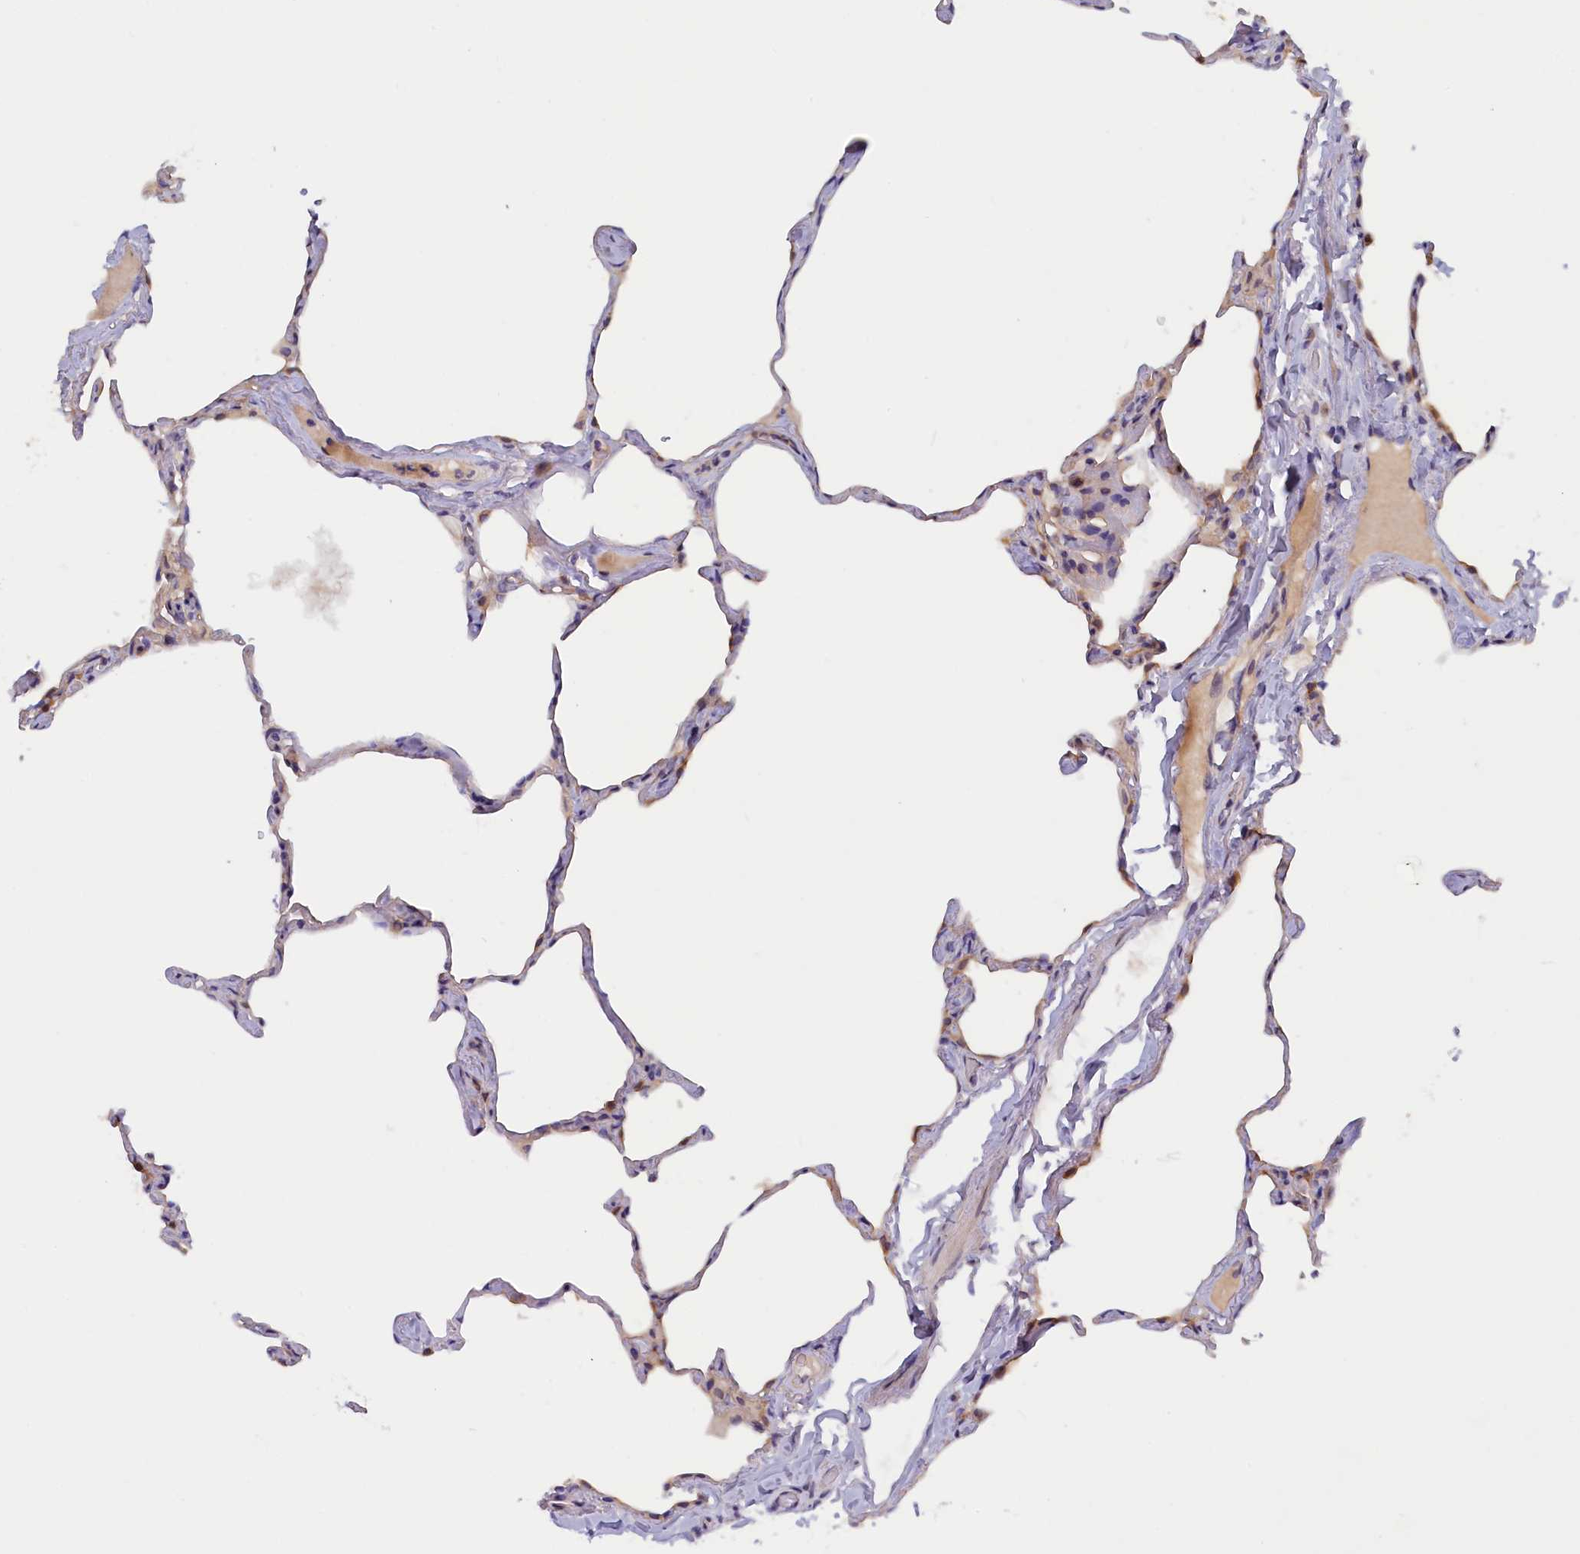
{"staining": {"intensity": "weak", "quantity": "<25%", "location": "cytoplasmic/membranous"}, "tissue": "lung", "cell_type": "Alveolar cells", "image_type": "normal", "snomed": [{"axis": "morphology", "description": "Normal tissue, NOS"}, {"axis": "topography", "description": "Lung"}], "caption": "Immunohistochemical staining of normal human lung reveals no significant expression in alveolar cells. (Immunohistochemistry, brightfield microscopy, high magnification).", "gene": "ZSWIM4", "patient": {"sex": "male", "age": 65}}